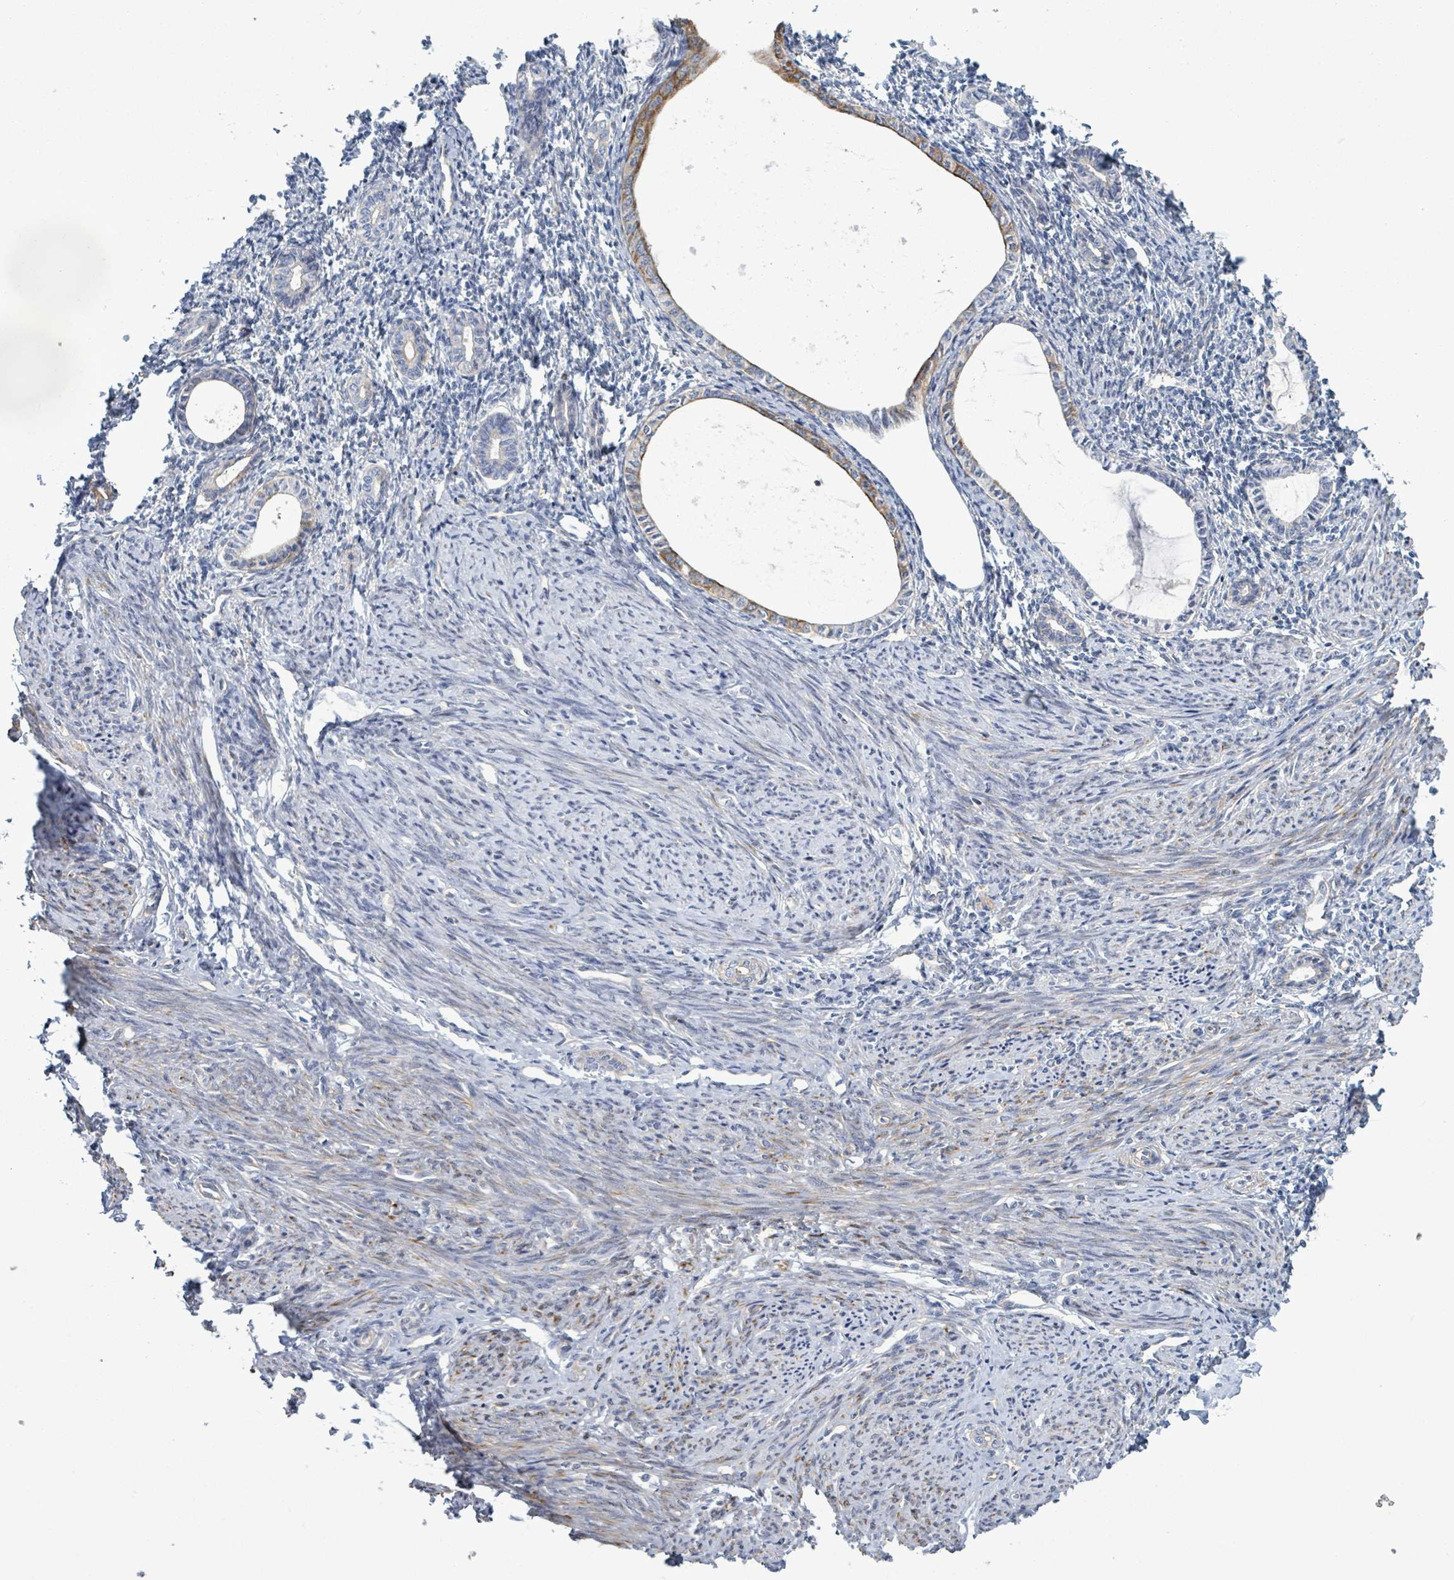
{"staining": {"intensity": "negative", "quantity": "none", "location": "none"}, "tissue": "endometrium", "cell_type": "Cells in endometrial stroma", "image_type": "normal", "snomed": [{"axis": "morphology", "description": "Normal tissue, NOS"}, {"axis": "topography", "description": "Endometrium"}], "caption": "High power microscopy micrograph of an immunohistochemistry photomicrograph of normal endometrium, revealing no significant staining in cells in endometrial stroma. Brightfield microscopy of immunohistochemistry (IHC) stained with DAB (3,3'-diaminobenzidine) (brown) and hematoxylin (blue), captured at high magnification.", "gene": "COL13A1", "patient": {"sex": "female", "age": 63}}